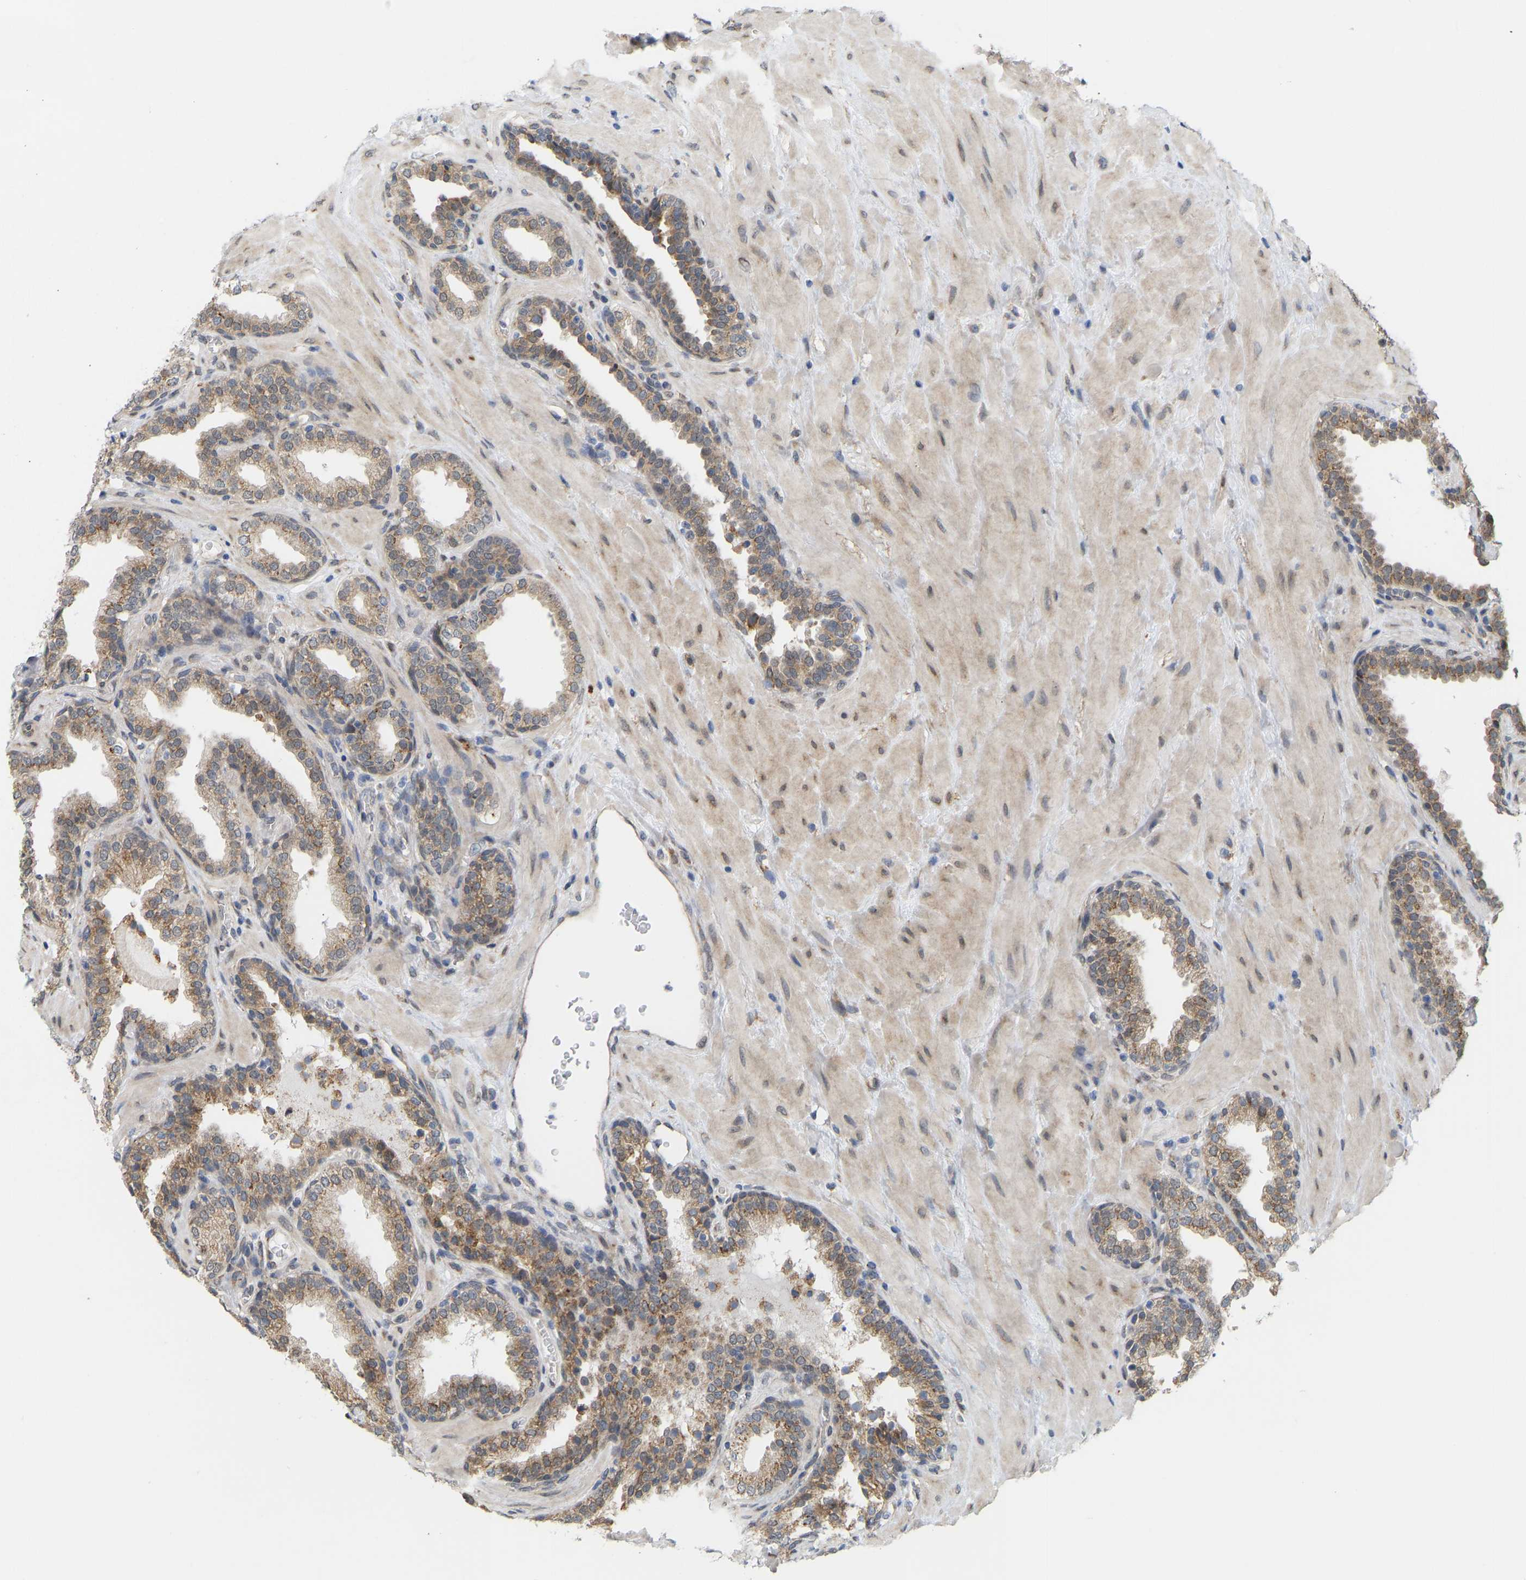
{"staining": {"intensity": "moderate", "quantity": ">75%", "location": "cytoplasmic/membranous"}, "tissue": "prostate", "cell_type": "Glandular cells", "image_type": "normal", "snomed": [{"axis": "morphology", "description": "Normal tissue, NOS"}, {"axis": "topography", "description": "Prostate"}], "caption": "A high-resolution photomicrograph shows IHC staining of normal prostate, which displays moderate cytoplasmic/membranous positivity in approximately >75% of glandular cells.", "gene": "BEND3", "patient": {"sex": "male", "age": 51}}